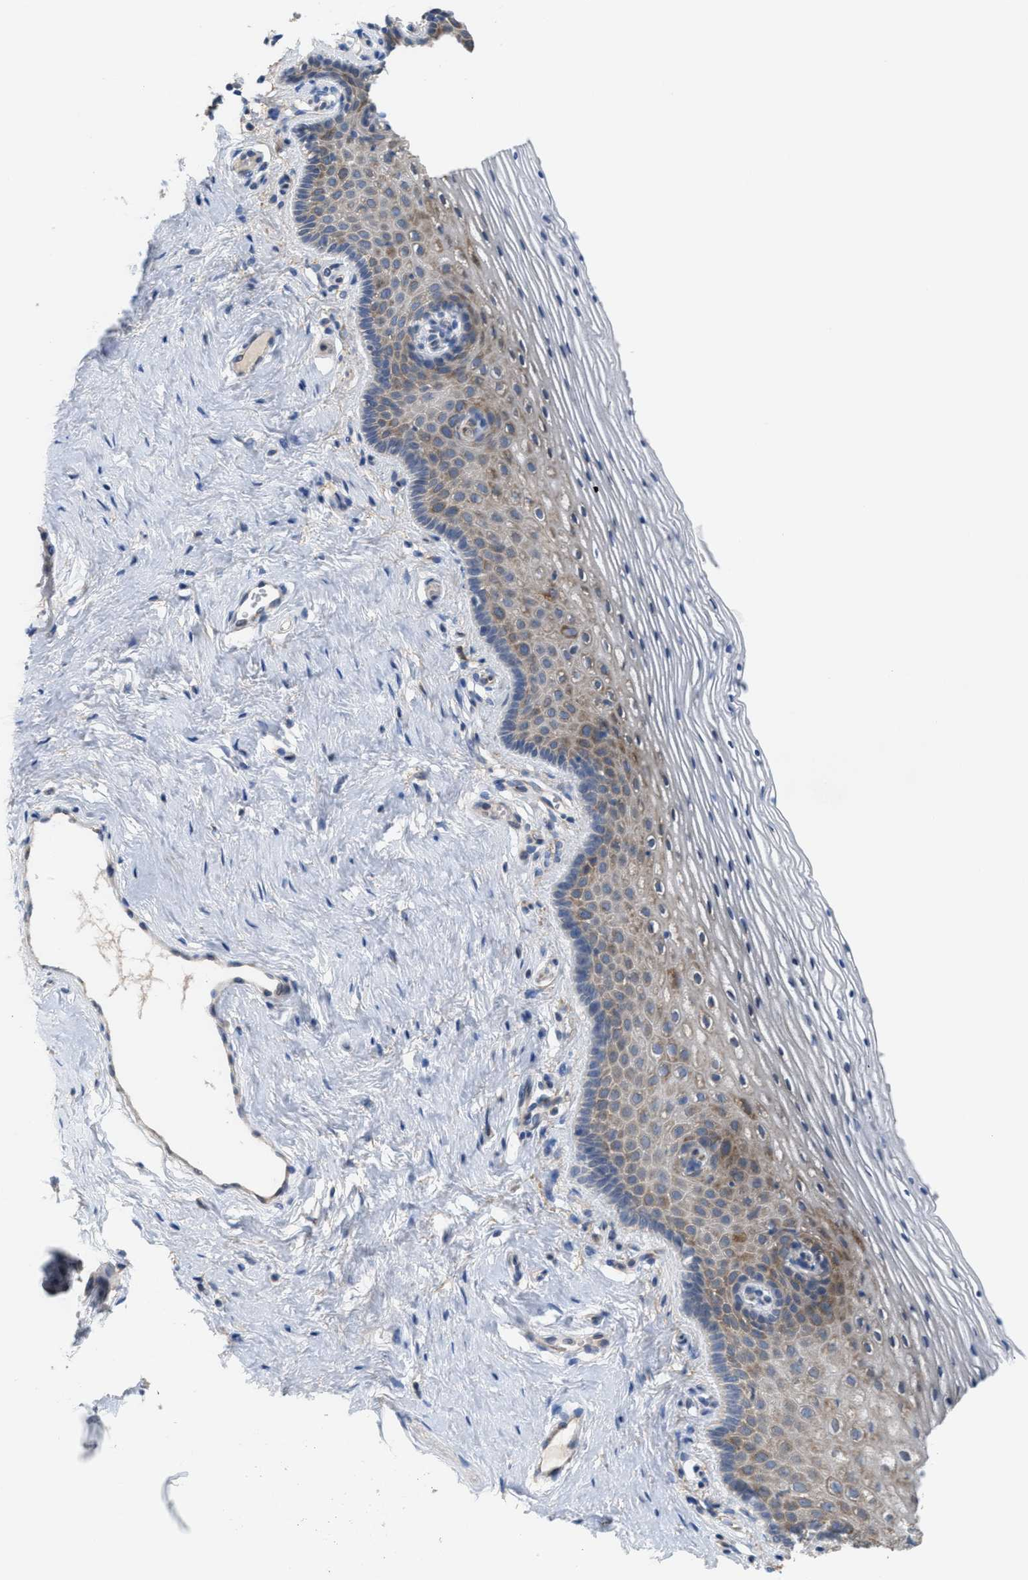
{"staining": {"intensity": "moderate", "quantity": ">75%", "location": "cytoplasmic/membranous"}, "tissue": "vagina", "cell_type": "Squamous epithelial cells", "image_type": "normal", "snomed": [{"axis": "morphology", "description": "Normal tissue, NOS"}, {"axis": "topography", "description": "Vagina"}], "caption": "Squamous epithelial cells reveal medium levels of moderate cytoplasmic/membranous staining in about >75% of cells in normal human vagina.", "gene": "UBAP2", "patient": {"sex": "female", "age": 32}}